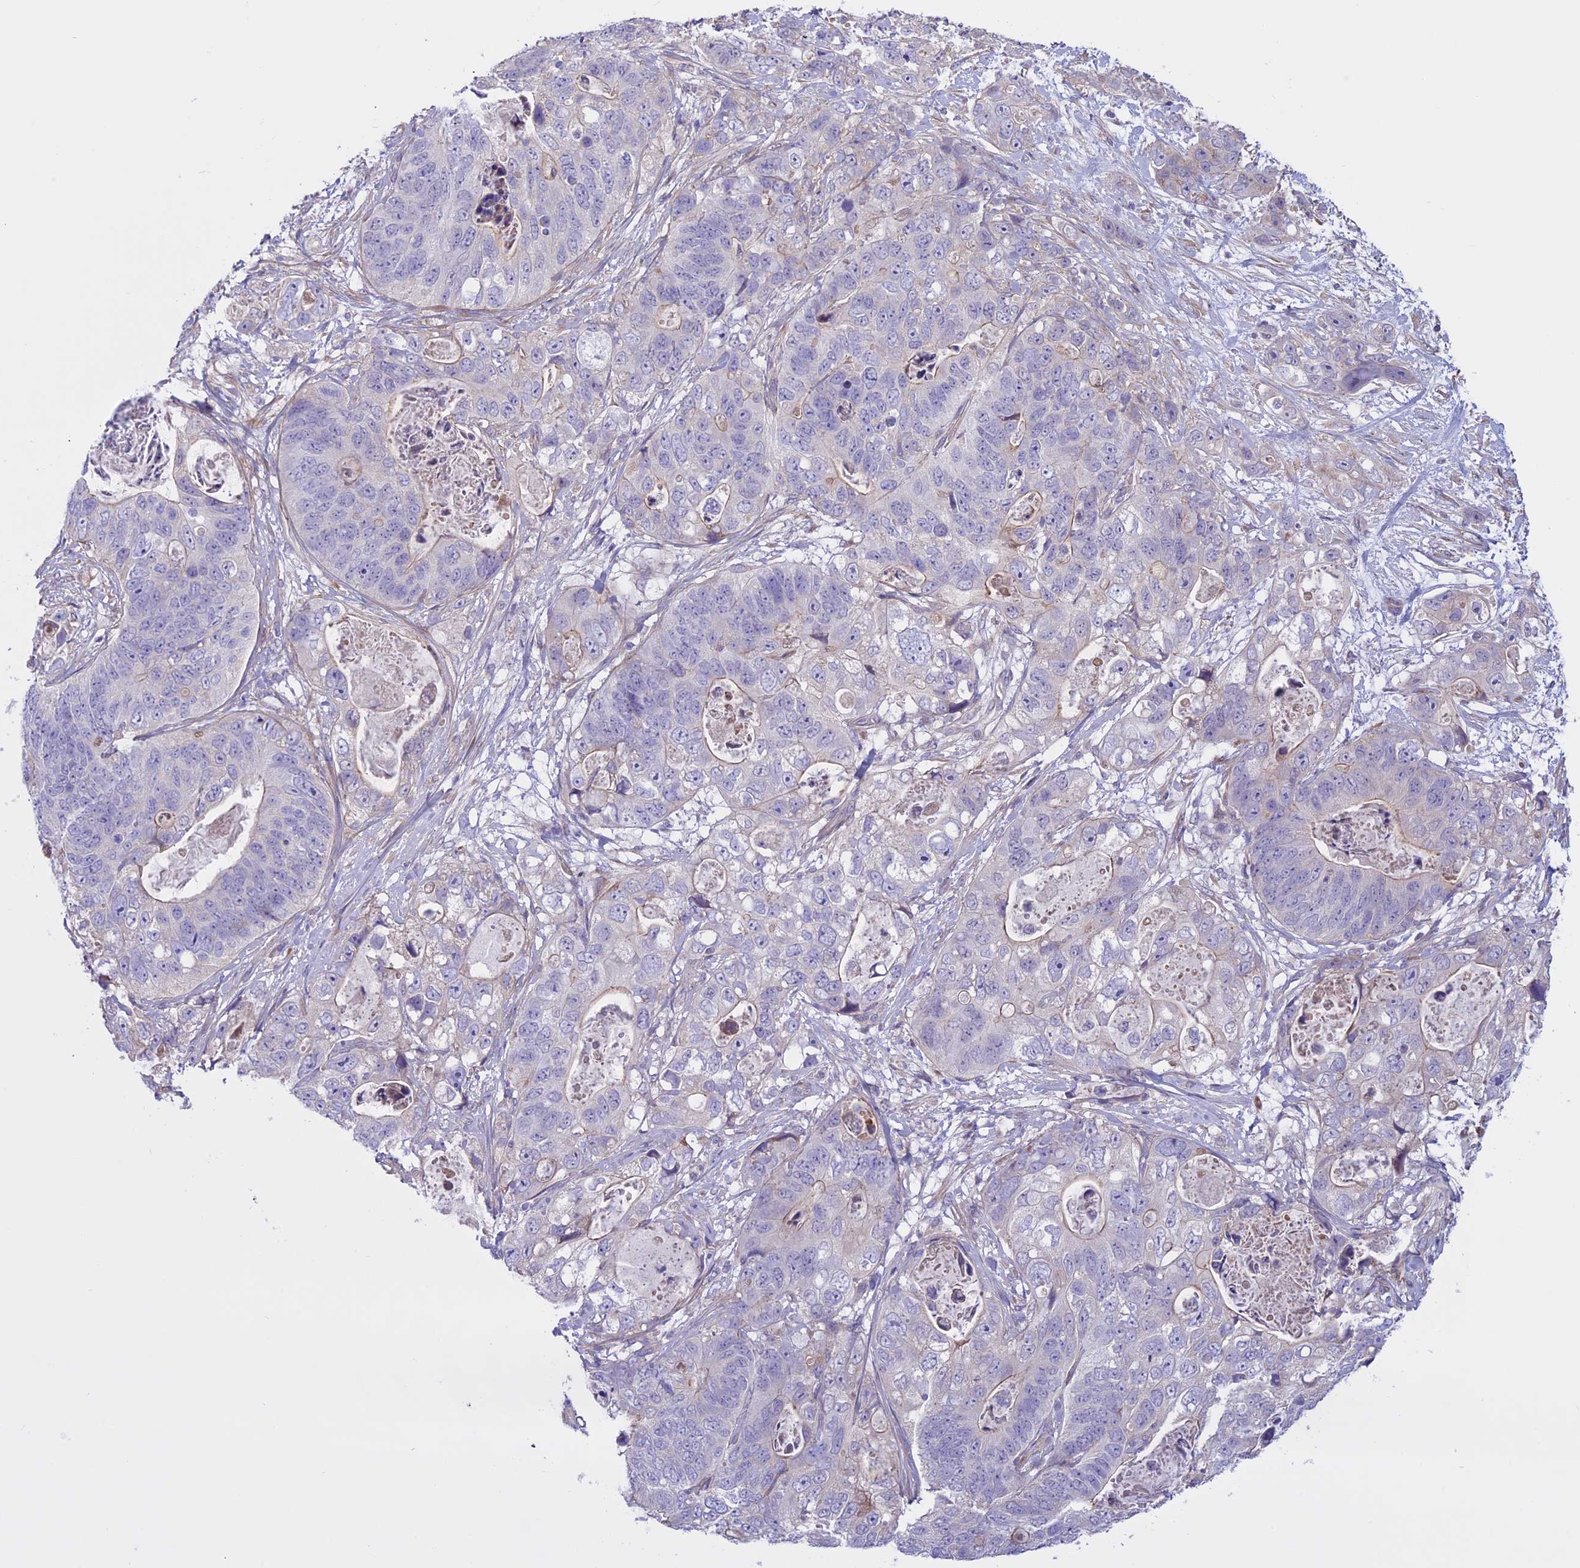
{"staining": {"intensity": "negative", "quantity": "none", "location": "none"}, "tissue": "stomach cancer", "cell_type": "Tumor cells", "image_type": "cancer", "snomed": [{"axis": "morphology", "description": "Adenocarcinoma, NOS"}, {"axis": "topography", "description": "Stomach"}], "caption": "Immunohistochemistry micrograph of neoplastic tissue: adenocarcinoma (stomach) stained with DAB reveals no significant protein positivity in tumor cells.", "gene": "SPHKAP", "patient": {"sex": "female", "age": 89}}